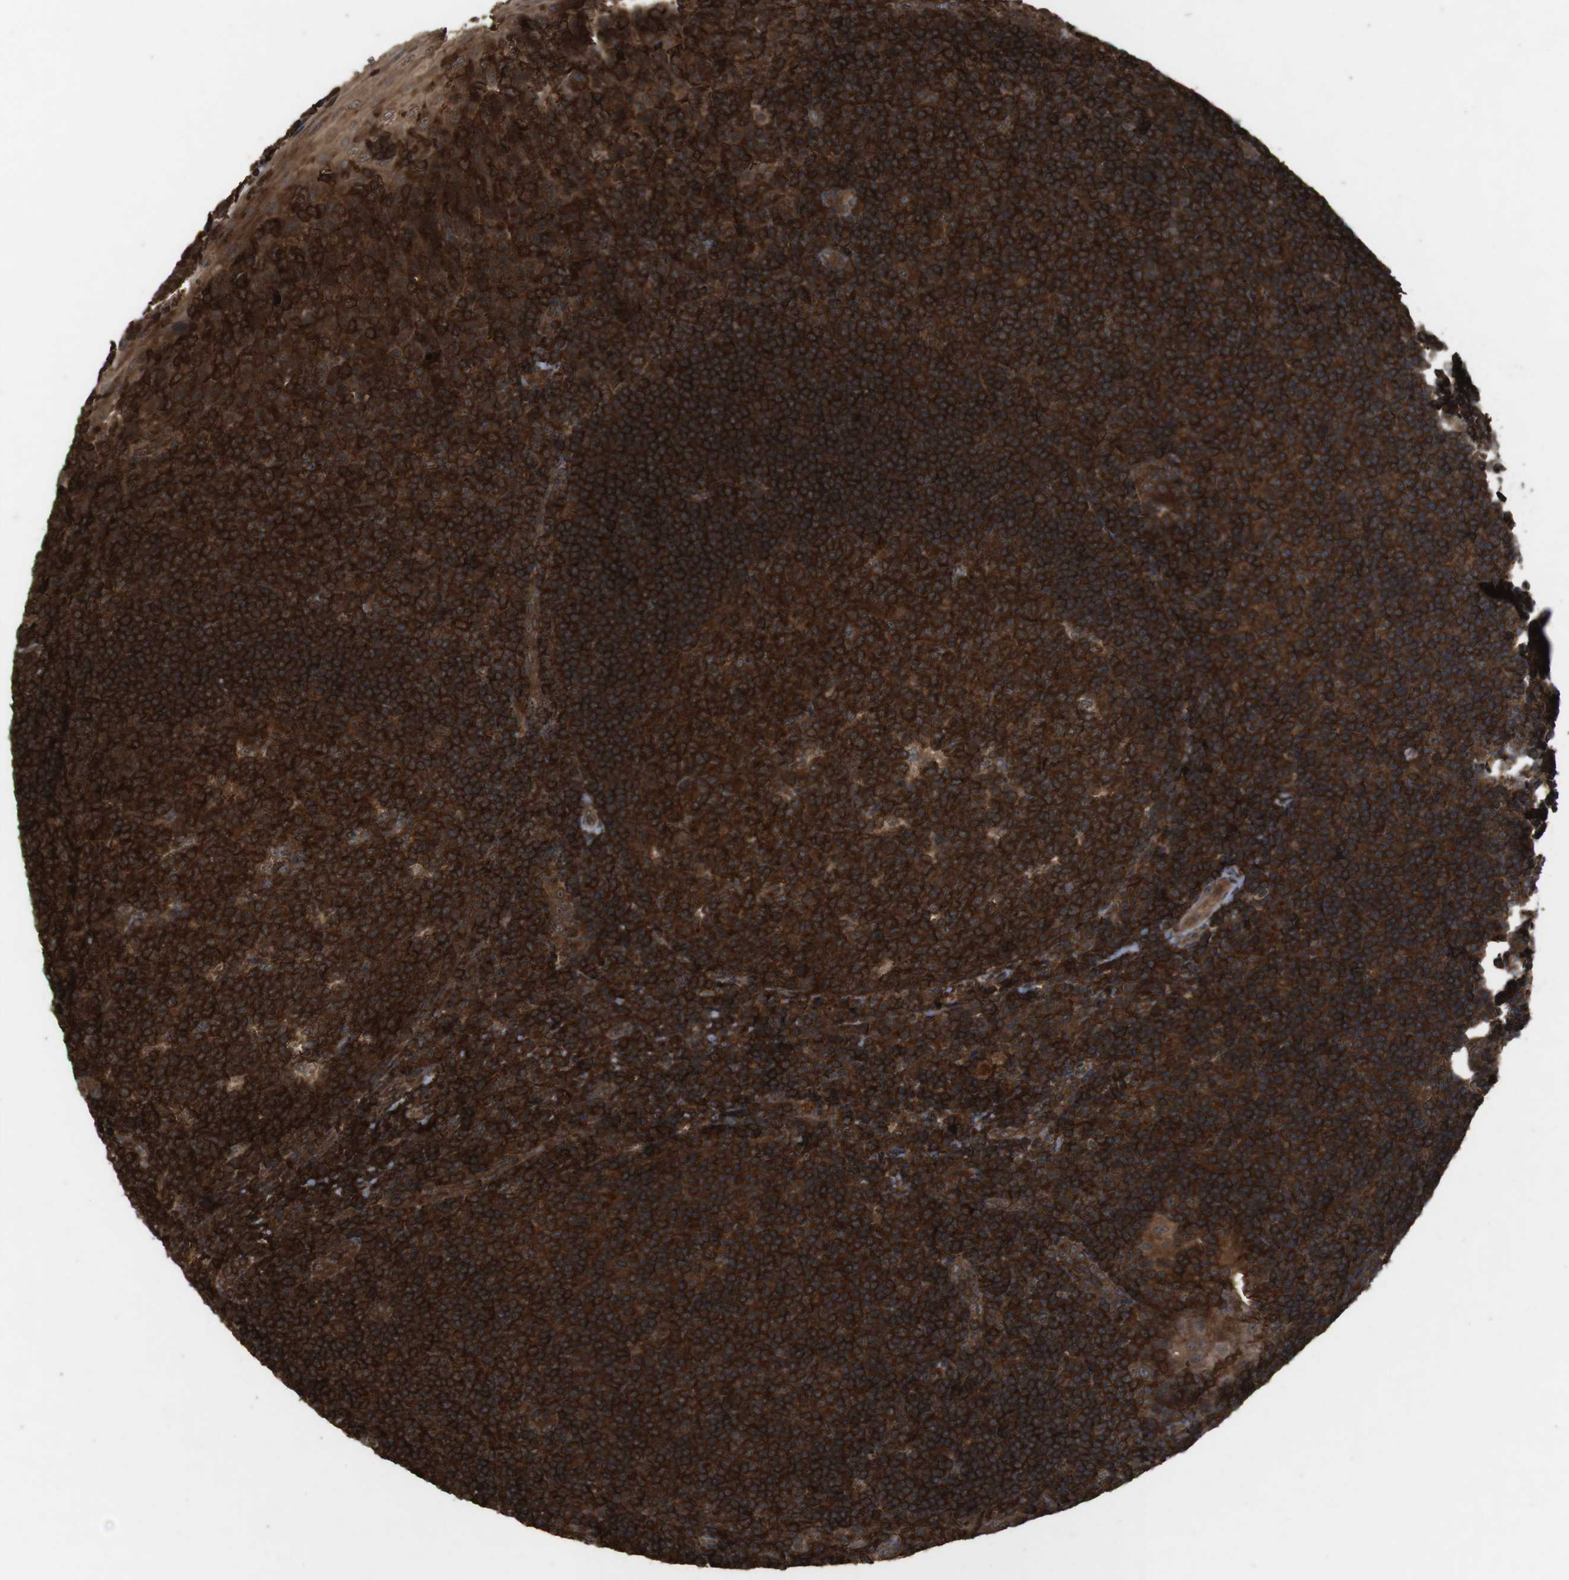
{"staining": {"intensity": "strong", "quantity": ">75%", "location": "cytoplasmic/membranous"}, "tissue": "tonsil", "cell_type": "Germinal center cells", "image_type": "normal", "snomed": [{"axis": "morphology", "description": "Normal tissue, NOS"}, {"axis": "topography", "description": "Tonsil"}], "caption": "DAB immunohistochemical staining of benign tonsil exhibits strong cytoplasmic/membranous protein expression in about >75% of germinal center cells.", "gene": "BAG4", "patient": {"sex": "male", "age": 37}}